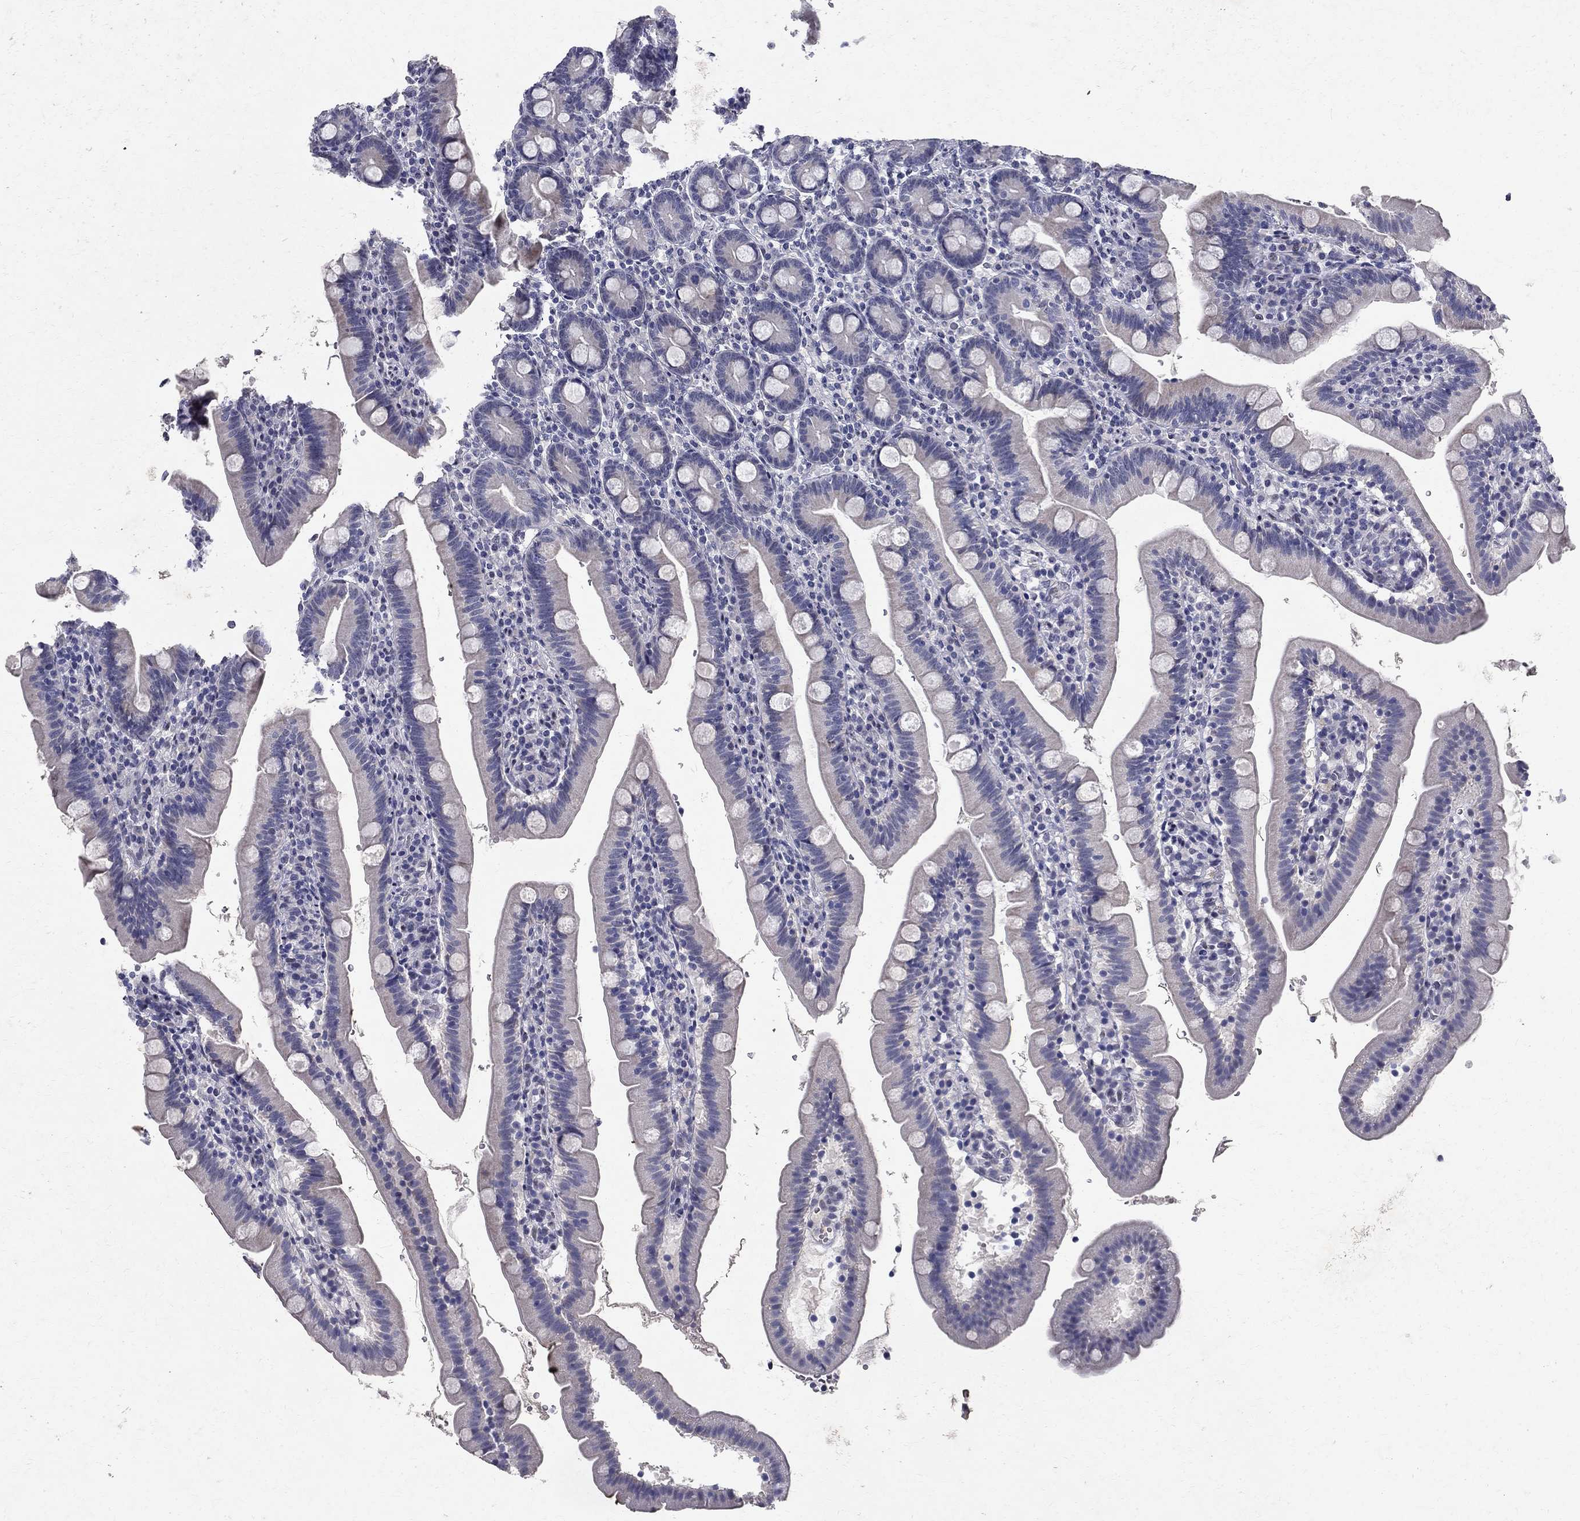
{"staining": {"intensity": "negative", "quantity": "none", "location": "none"}, "tissue": "duodenum", "cell_type": "Glandular cells", "image_type": "normal", "snomed": [{"axis": "morphology", "description": "Normal tissue, NOS"}, {"axis": "topography", "description": "Duodenum"}], "caption": "Glandular cells are negative for protein expression in normal human duodenum. (DAB IHC visualized using brightfield microscopy, high magnification).", "gene": "RBFOX1", "patient": {"sex": "female", "age": 67}}